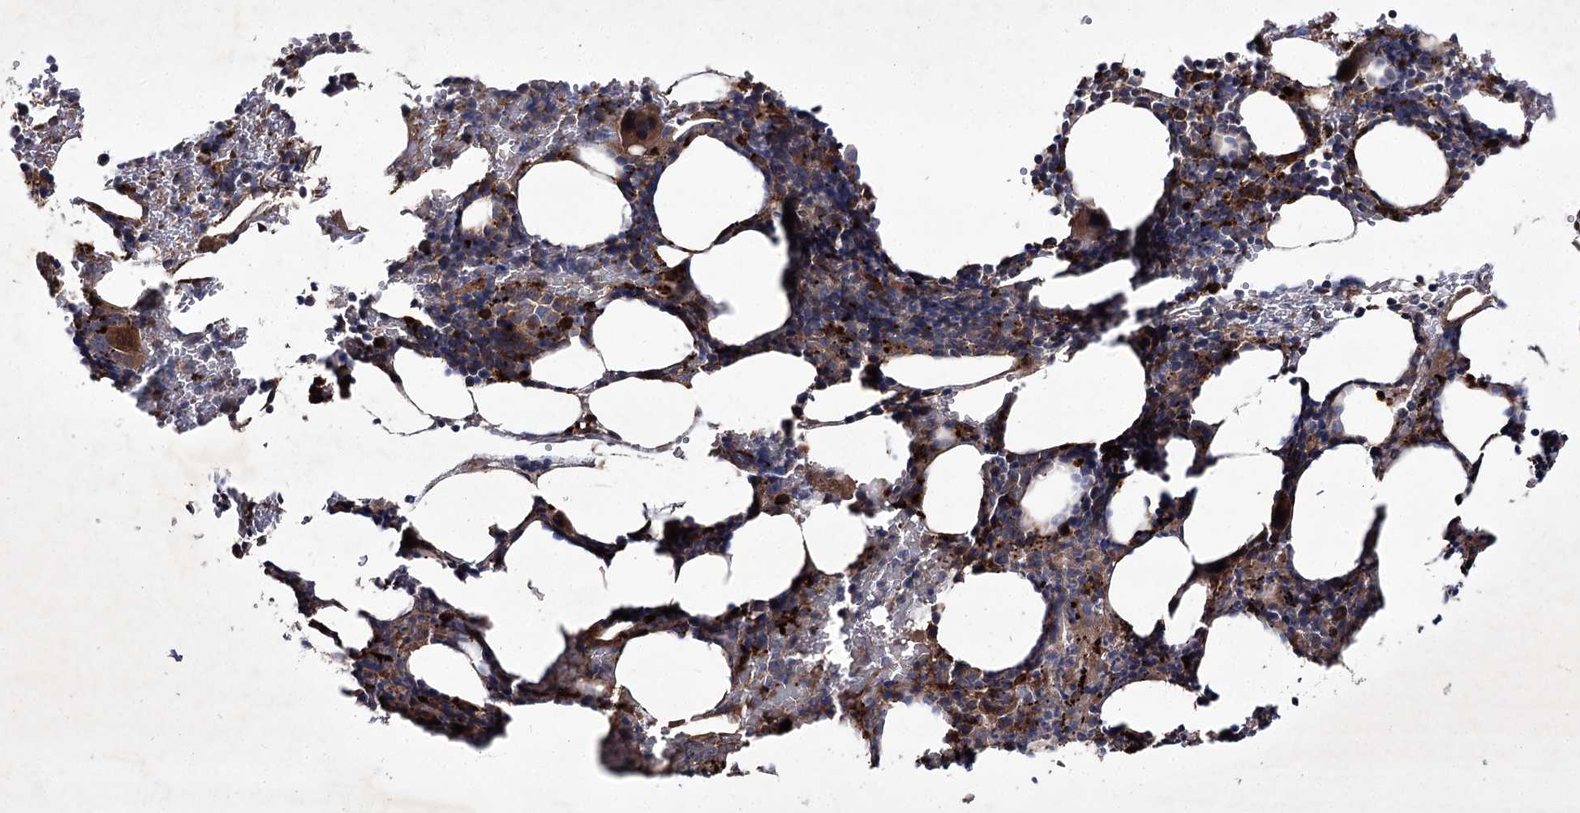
{"staining": {"intensity": "strong", "quantity": "<25%", "location": "cytoplasmic/membranous"}, "tissue": "bone marrow", "cell_type": "Hematopoietic cells", "image_type": "normal", "snomed": [{"axis": "morphology", "description": "Normal tissue, NOS"}, {"axis": "topography", "description": "Bone marrow"}], "caption": "Hematopoietic cells demonstrate strong cytoplasmic/membranous positivity in approximately <25% of cells in unremarkable bone marrow.", "gene": "ALG9", "patient": {"sex": "male", "age": 62}}